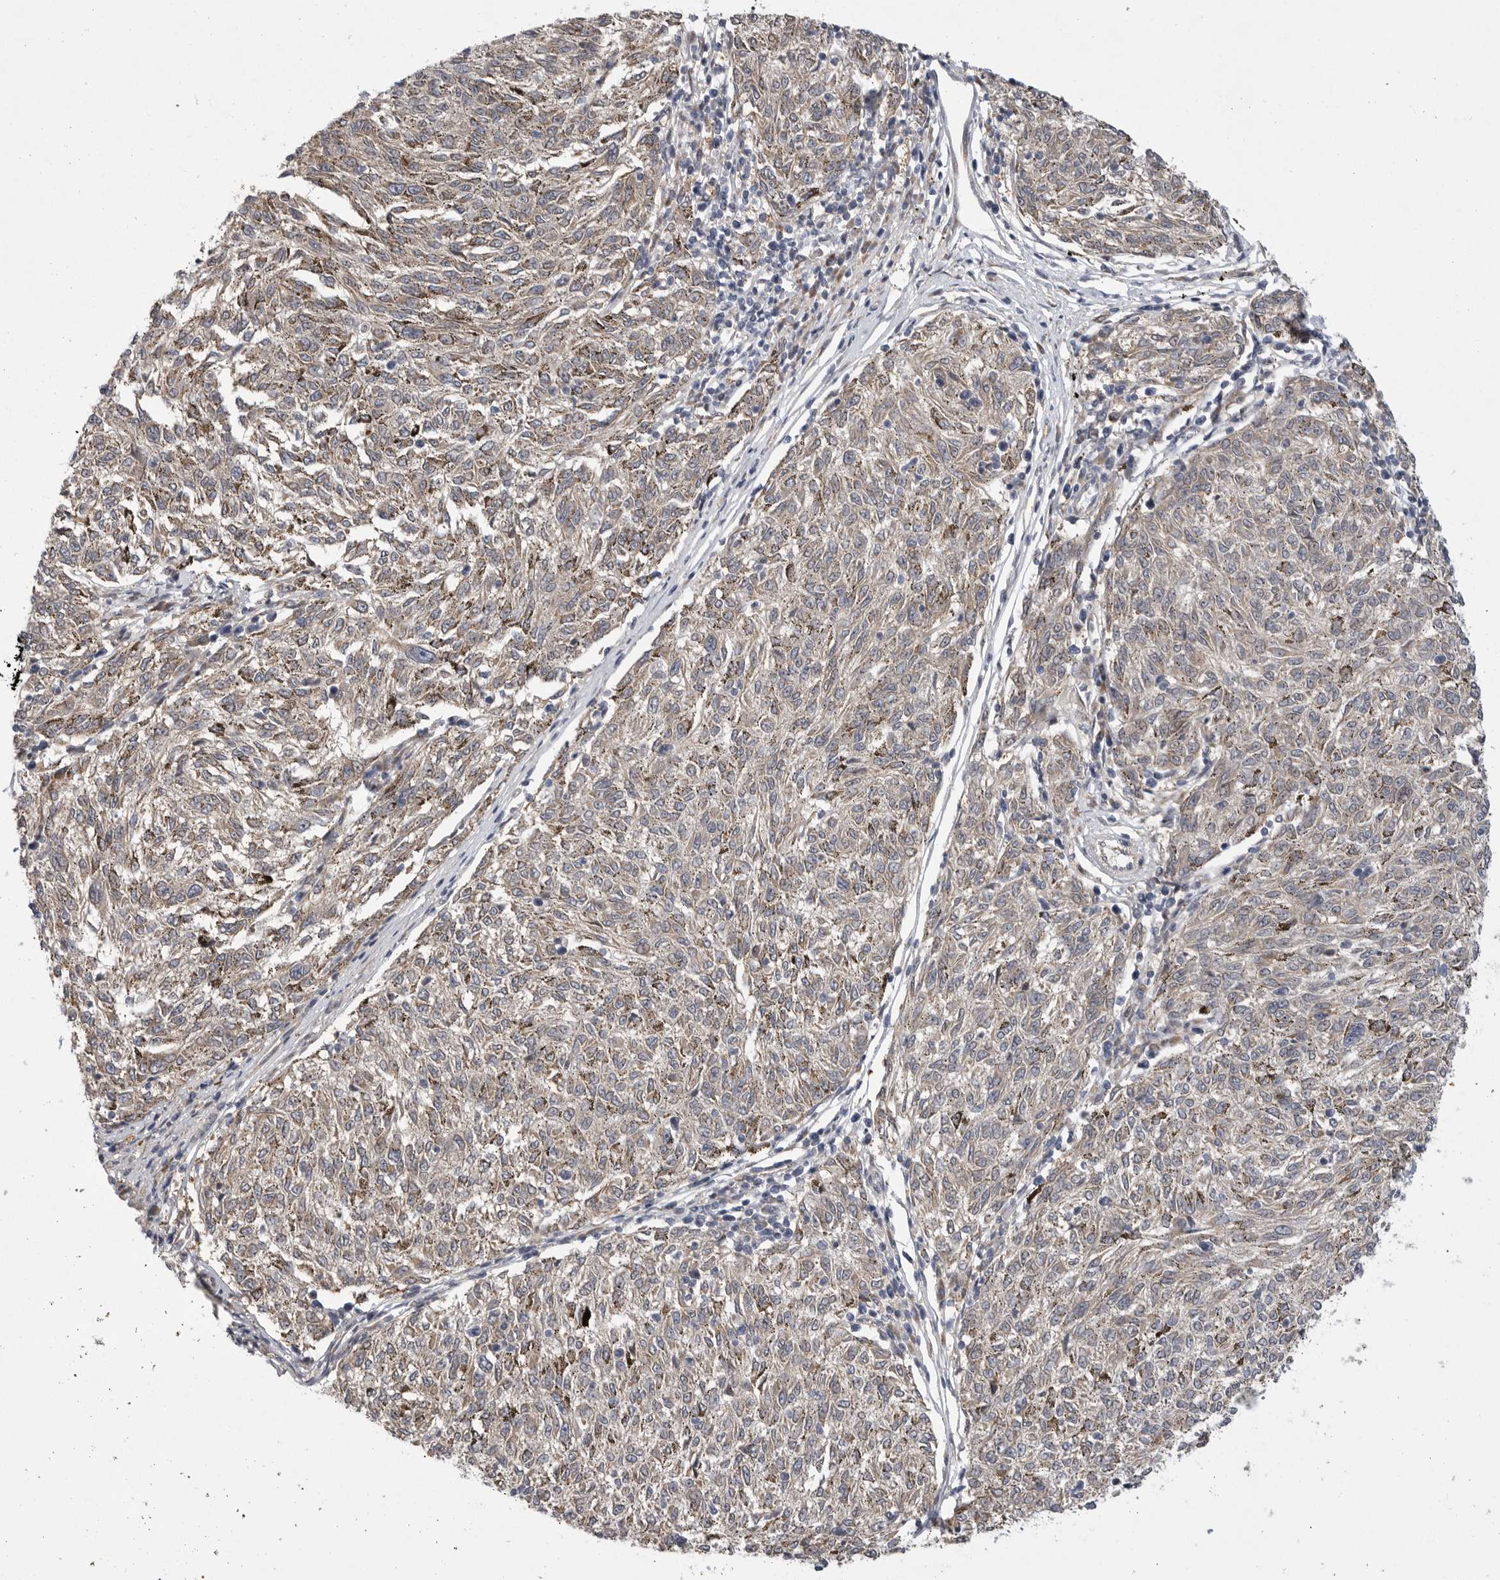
{"staining": {"intensity": "negative", "quantity": "none", "location": "none"}, "tissue": "melanoma", "cell_type": "Tumor cells", "image_type": "cancer", "snomed": [{"axis": "morphology", "description": "Malignant melanoma, NOS"}, {"axis": "topography", "description": "Skin"}], "caption": "Tumor cells show no significant protein expression in melanoma.", "gene": "FBXO43", "patient": {"sex": "female", "age": 72}}